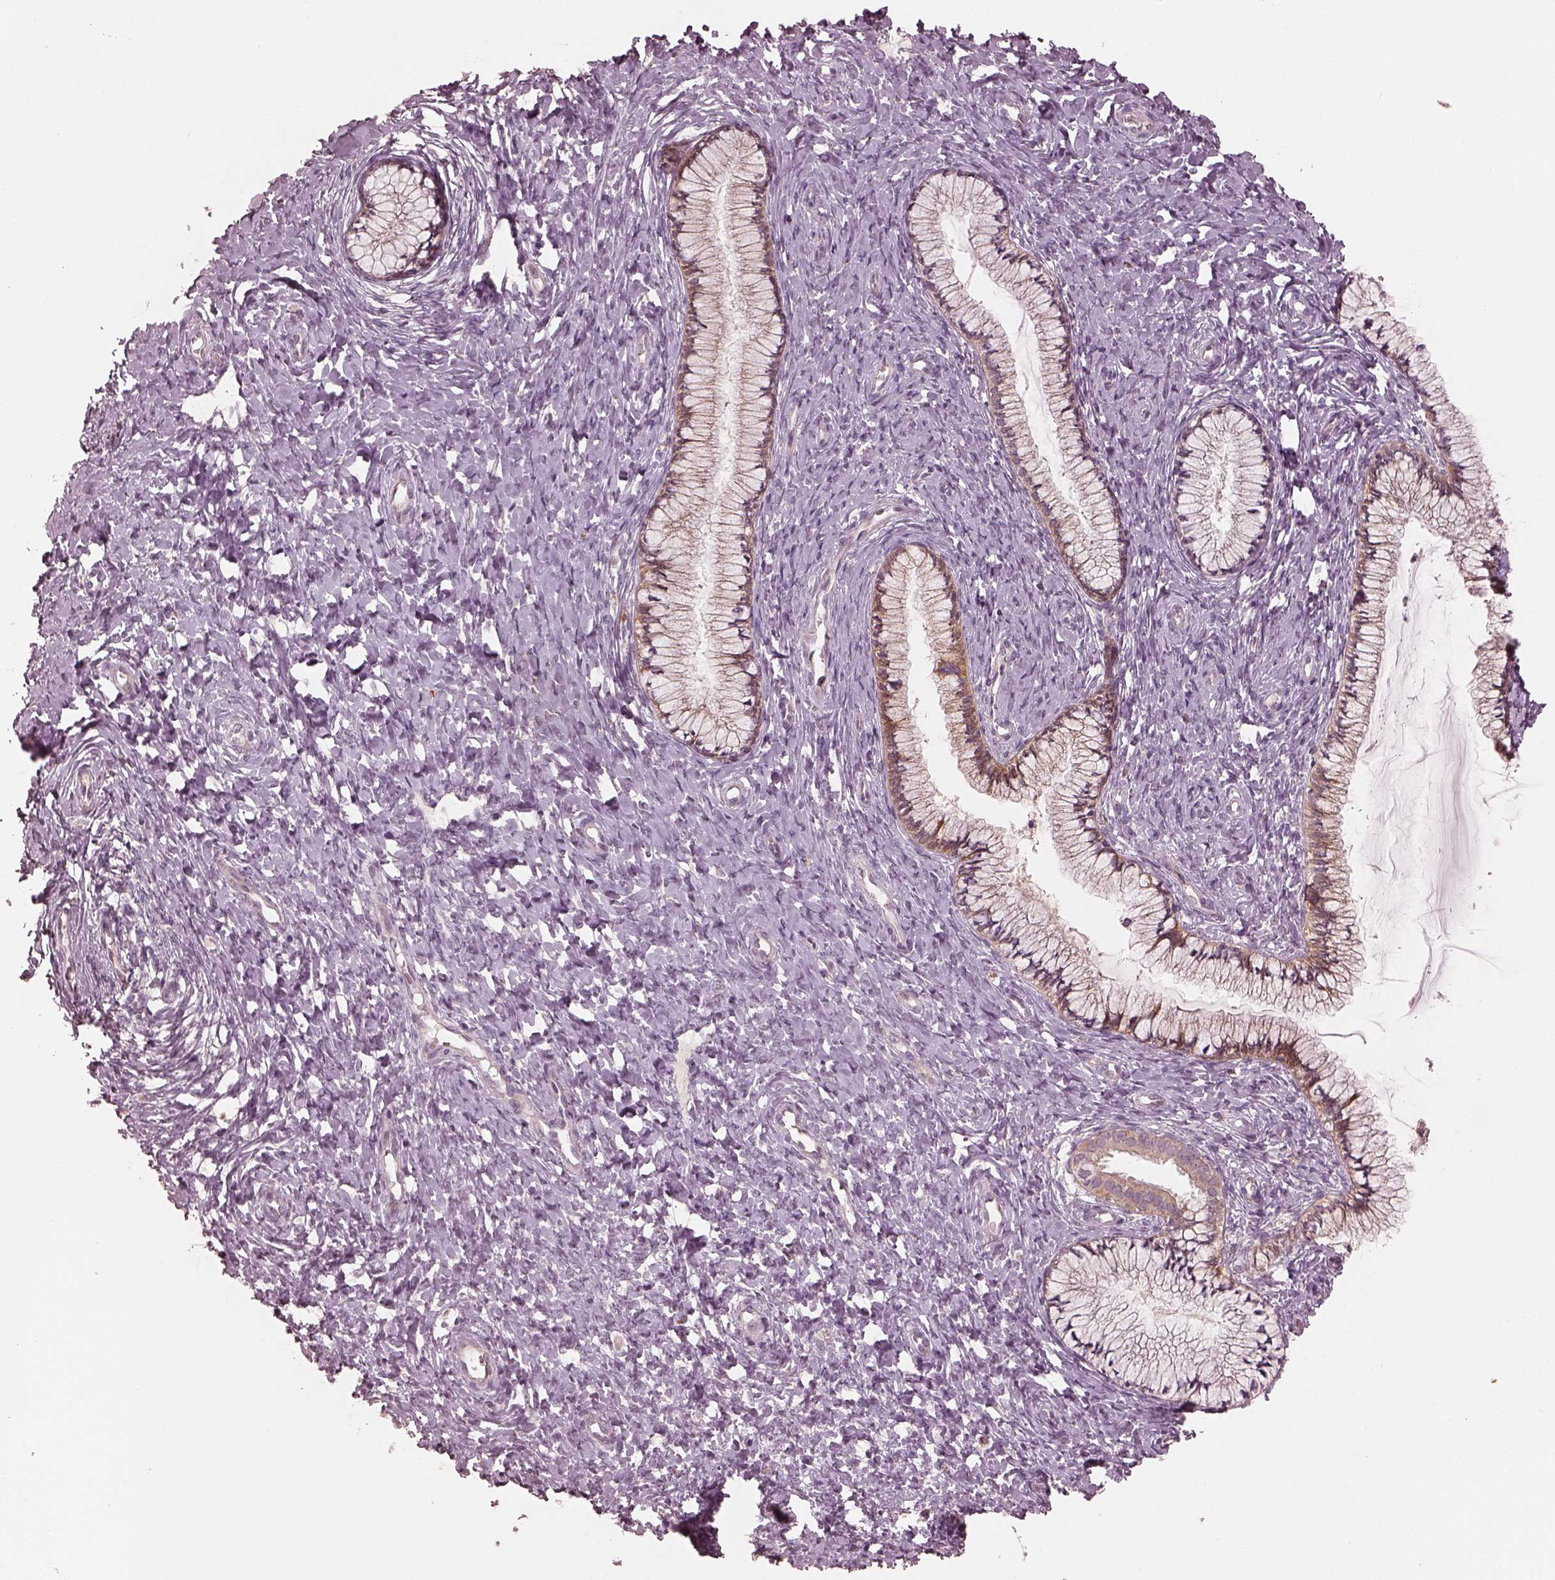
{"staining": {"intensity": "weak", "quantity": "25%-75%", "location": "cytoplasmic/membranous"}, "tissue": "cervix", "cell_type": "Glandular cells", "image_type": "normal", "snomed": [{"axis": "morphology", "description": "Normal tissue, NOS"}, {"axis": "topography", "description": "Cervix"}], "caption": "IHC staining of unremarkable cervix, which shows low levels of weak cytoplasmic/membranous positivity in approximately 25%-75% of glandular cells indicating weak cytoplasmic/membranous protein positivity. The staining was performed using DAB (brown) for protein detection and nuclei were counterstained in hematoxylin (blue).", "gene": "SLC25A46", "patient": {"sex": "female", "age": 37}}